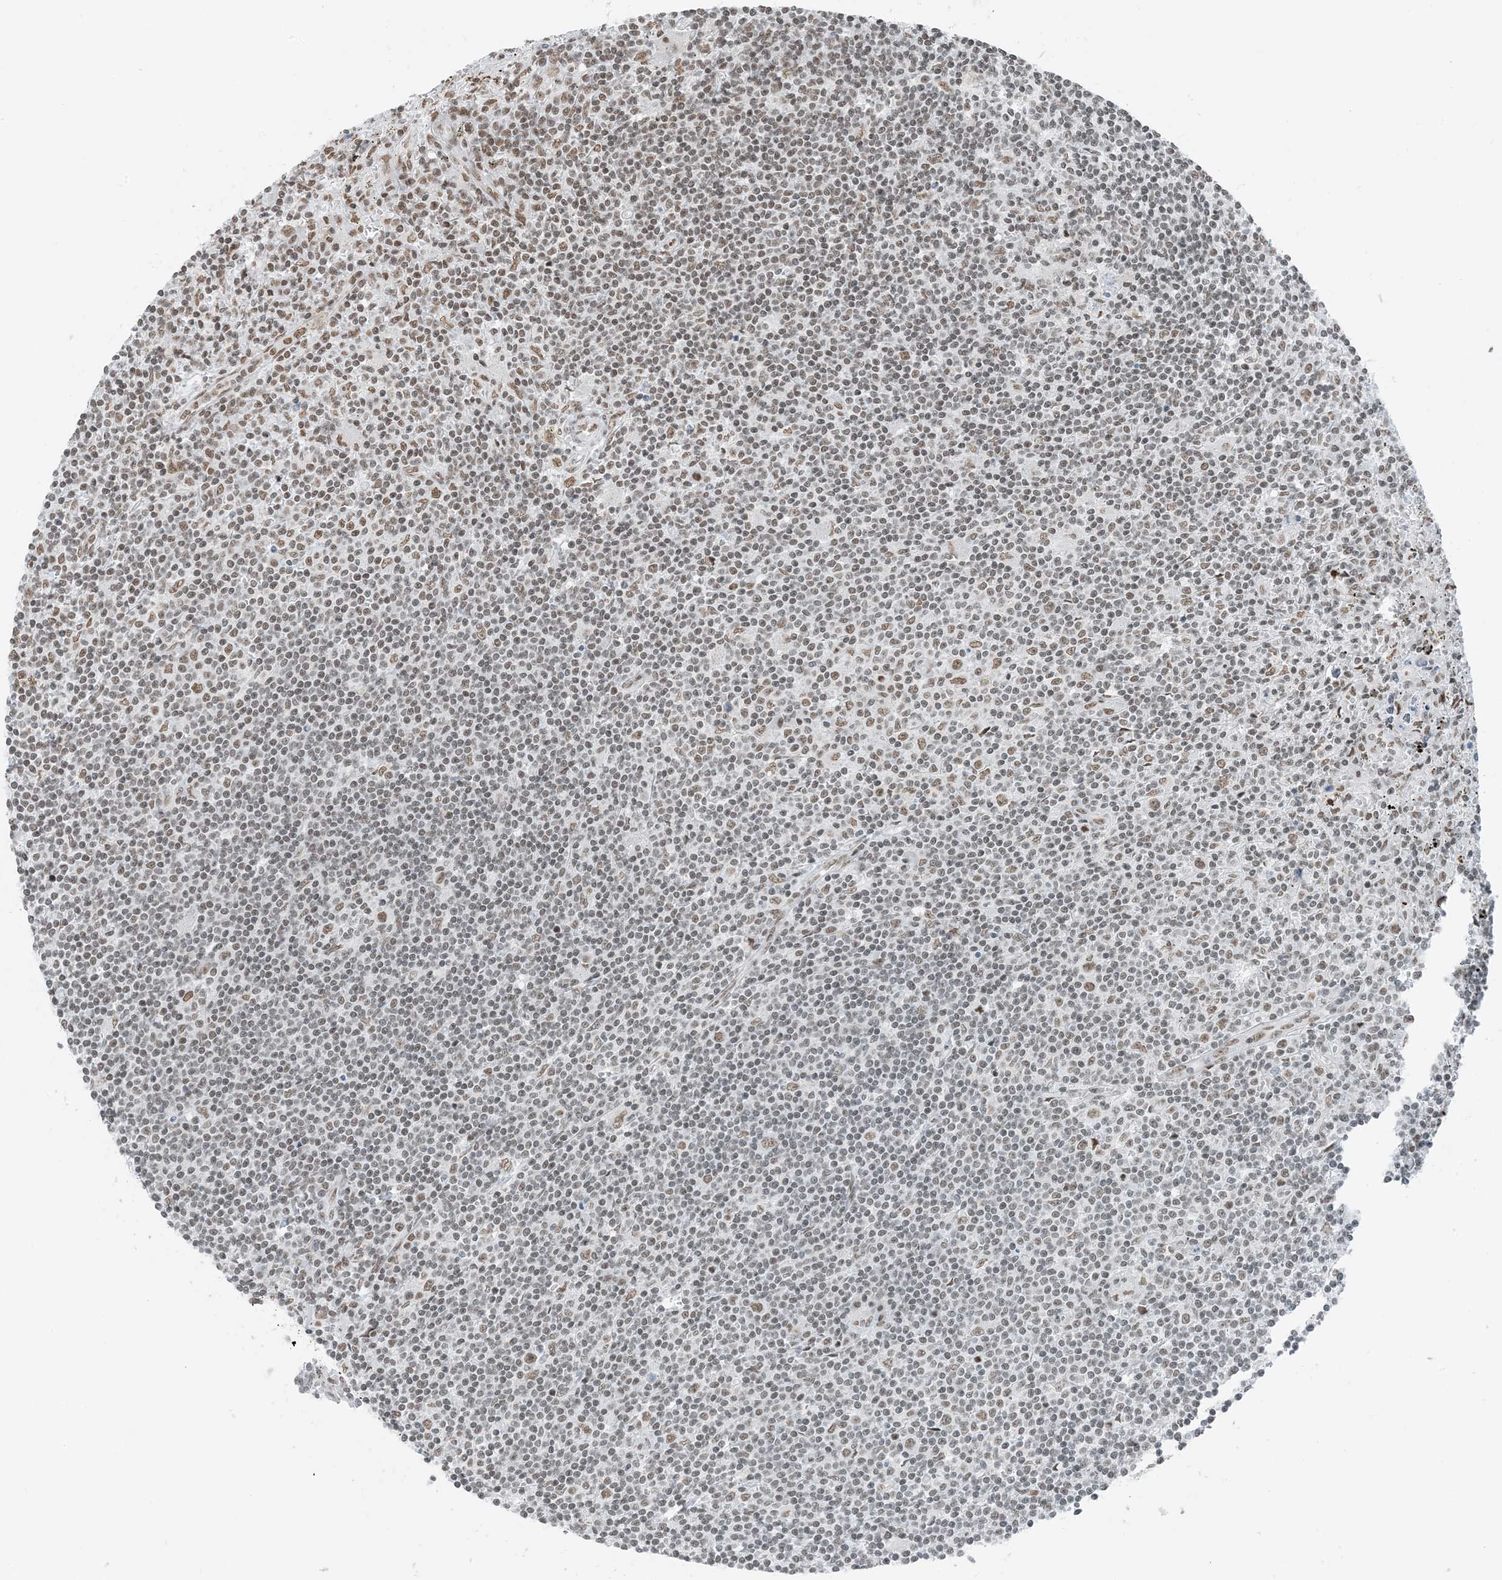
{"staining": {"intensity": "weak", "quantity": "25%-75%", "location": "nuclear"}, "tissue": "lymphoma", "cell_type": "Tumor cells", "image_type": "cancer", "snomed": [{"axis": "morphology", "description": "Malignant lymphoma, non-Hodgkin's type, Low grade"}, {"axis": "topography", "description": "Spleen"}], "caption": "A histopathology image of human low-grade malignant lymphoma, non-Hodgkin's type stained for a protein reveals weak nuclear brown staining in tumor cells.", "gene": "ZNF500", "patient": {"sex": "male", "age": 76}}